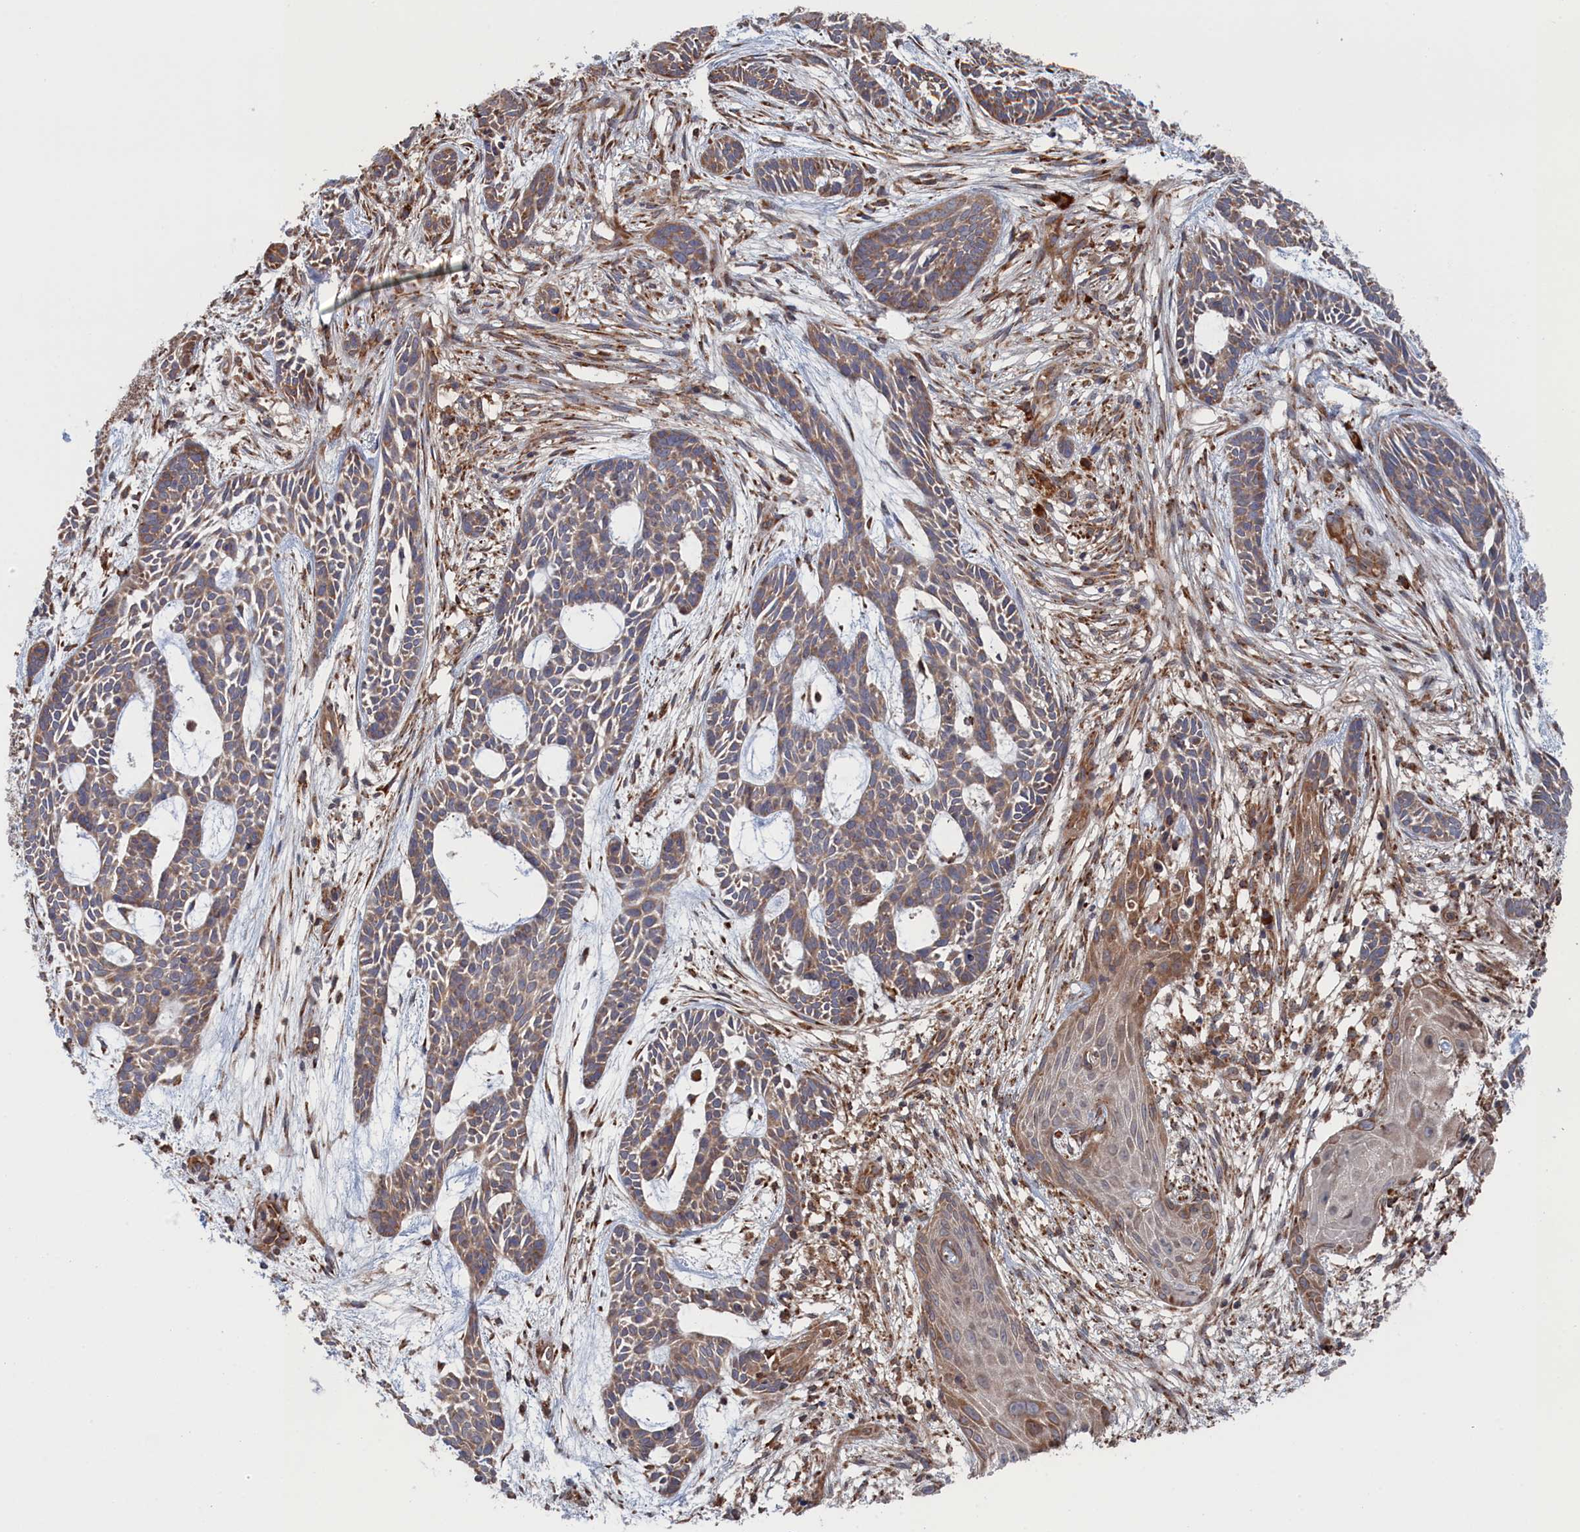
{"staining": {"intensity": "weak", "quantity": ">75%", "location": "cytoplasmic/membranous"}, "tissue": "skin cancer", "cell_type": "Tumor cells", "image_type": "cancer", "snomed": [{"axis": "morphology", "description": "Basal cell carcinoma"}, {"axis": "topography", "description": "Skin"}], "caption": "Protein expression analysis of skin cancer (basal cell carcinoma) exhibits weak cytoplasmic/membranous expression in about >75% of tumor cells.", "gene": "BPIFB6", "patient": {"sex": "male", "age": 89}}